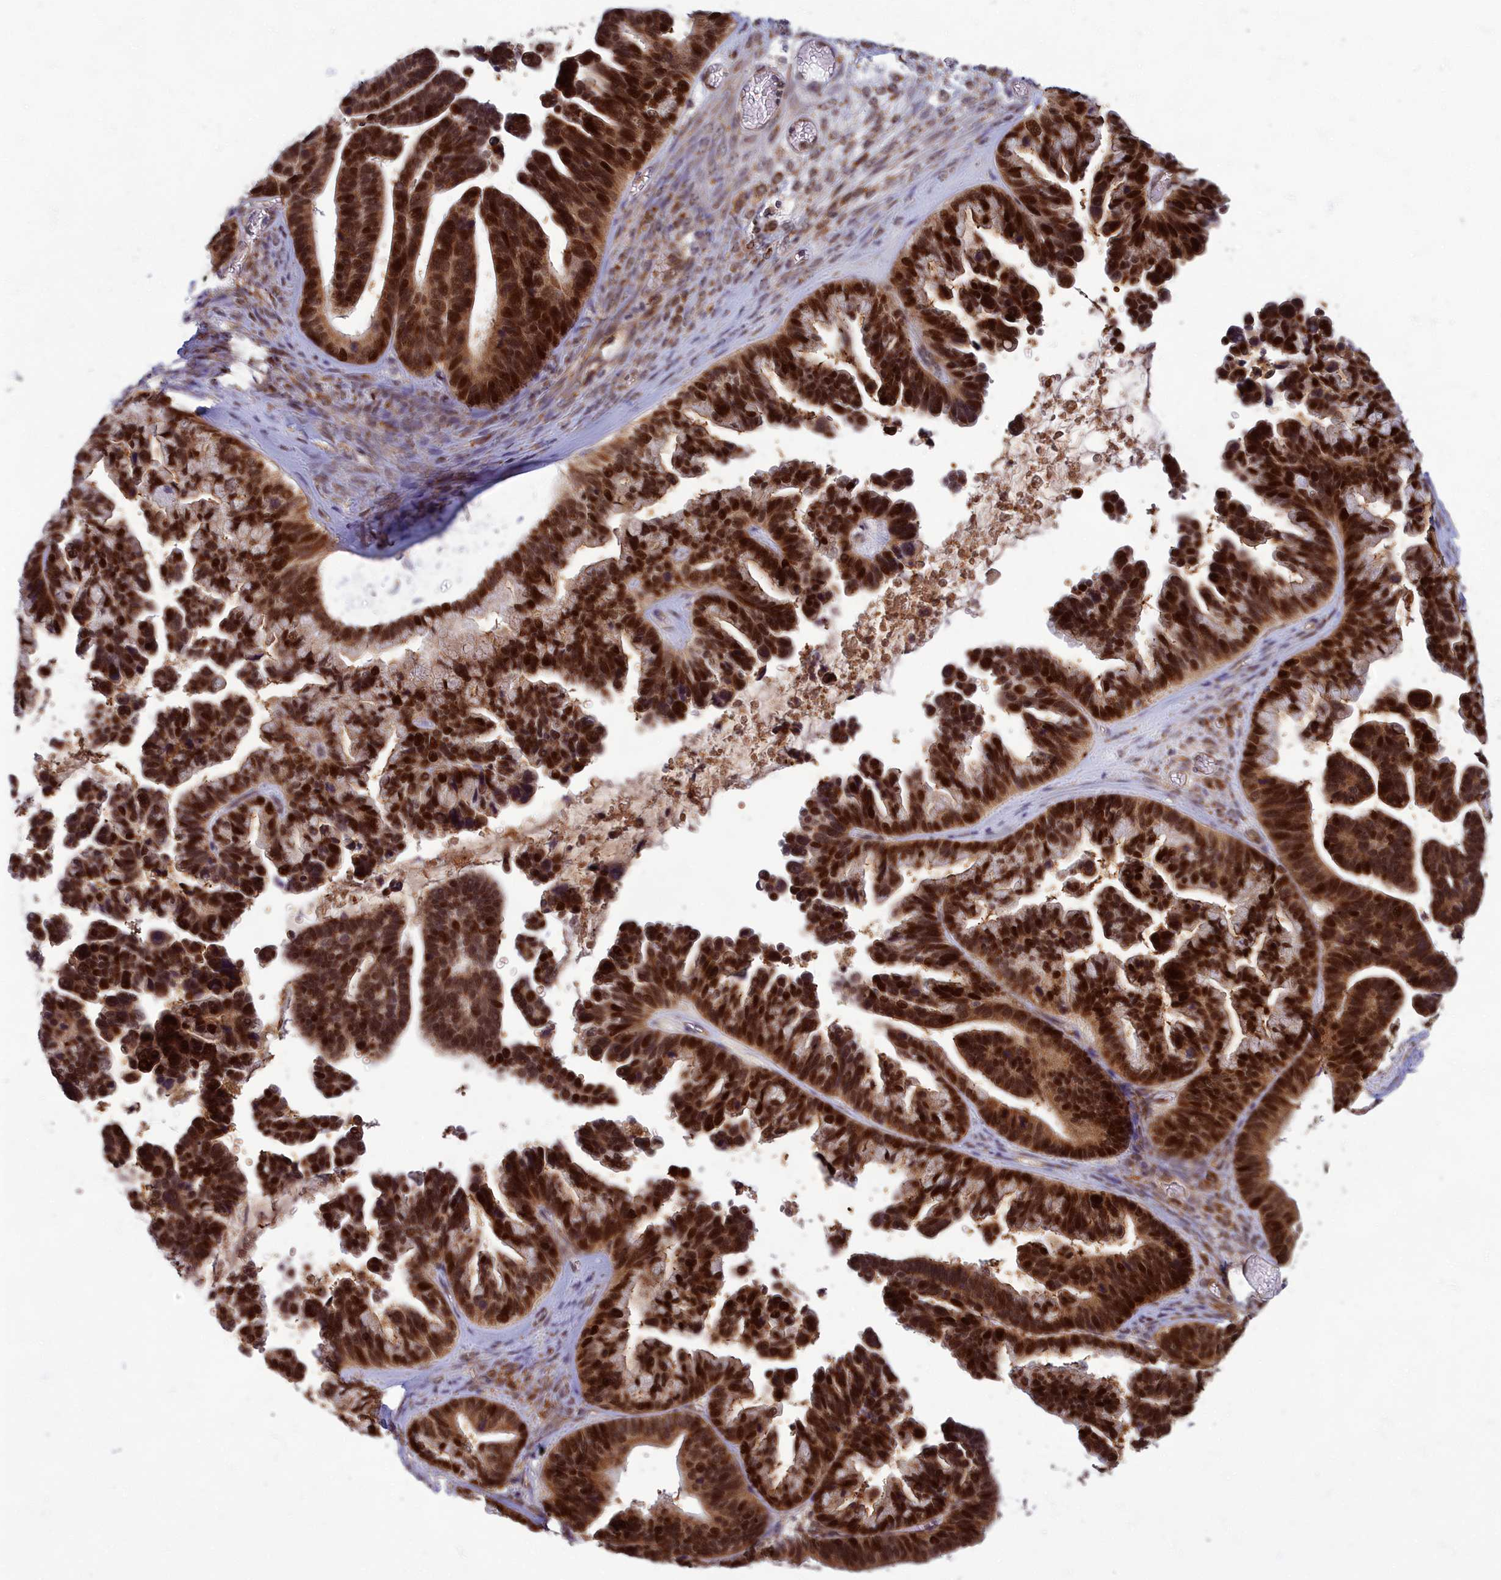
{"staining": {"intensity": "strong", "quantity": ">75%", "location": "cytoplasmic/membranous,nuclear"}, "tissue": "ovarian cancer", "cell_type": "Tumor cells", "image_type": "cancer", "snomed": [{"axis": "morphology", "description": "Cystadenocarcinoma, serous, NOS"}, {"axis": "topography", "description": "Ovary"}], "caption": "Protein expression analysis of serous cystadenocarcinoma (ovarian) shows strong cytoplasmic/membranous and nuclear expression in approximately >75% of tumor cells.", "gene": "EARS2", "patient": {"sex": "female", "age": 56}}